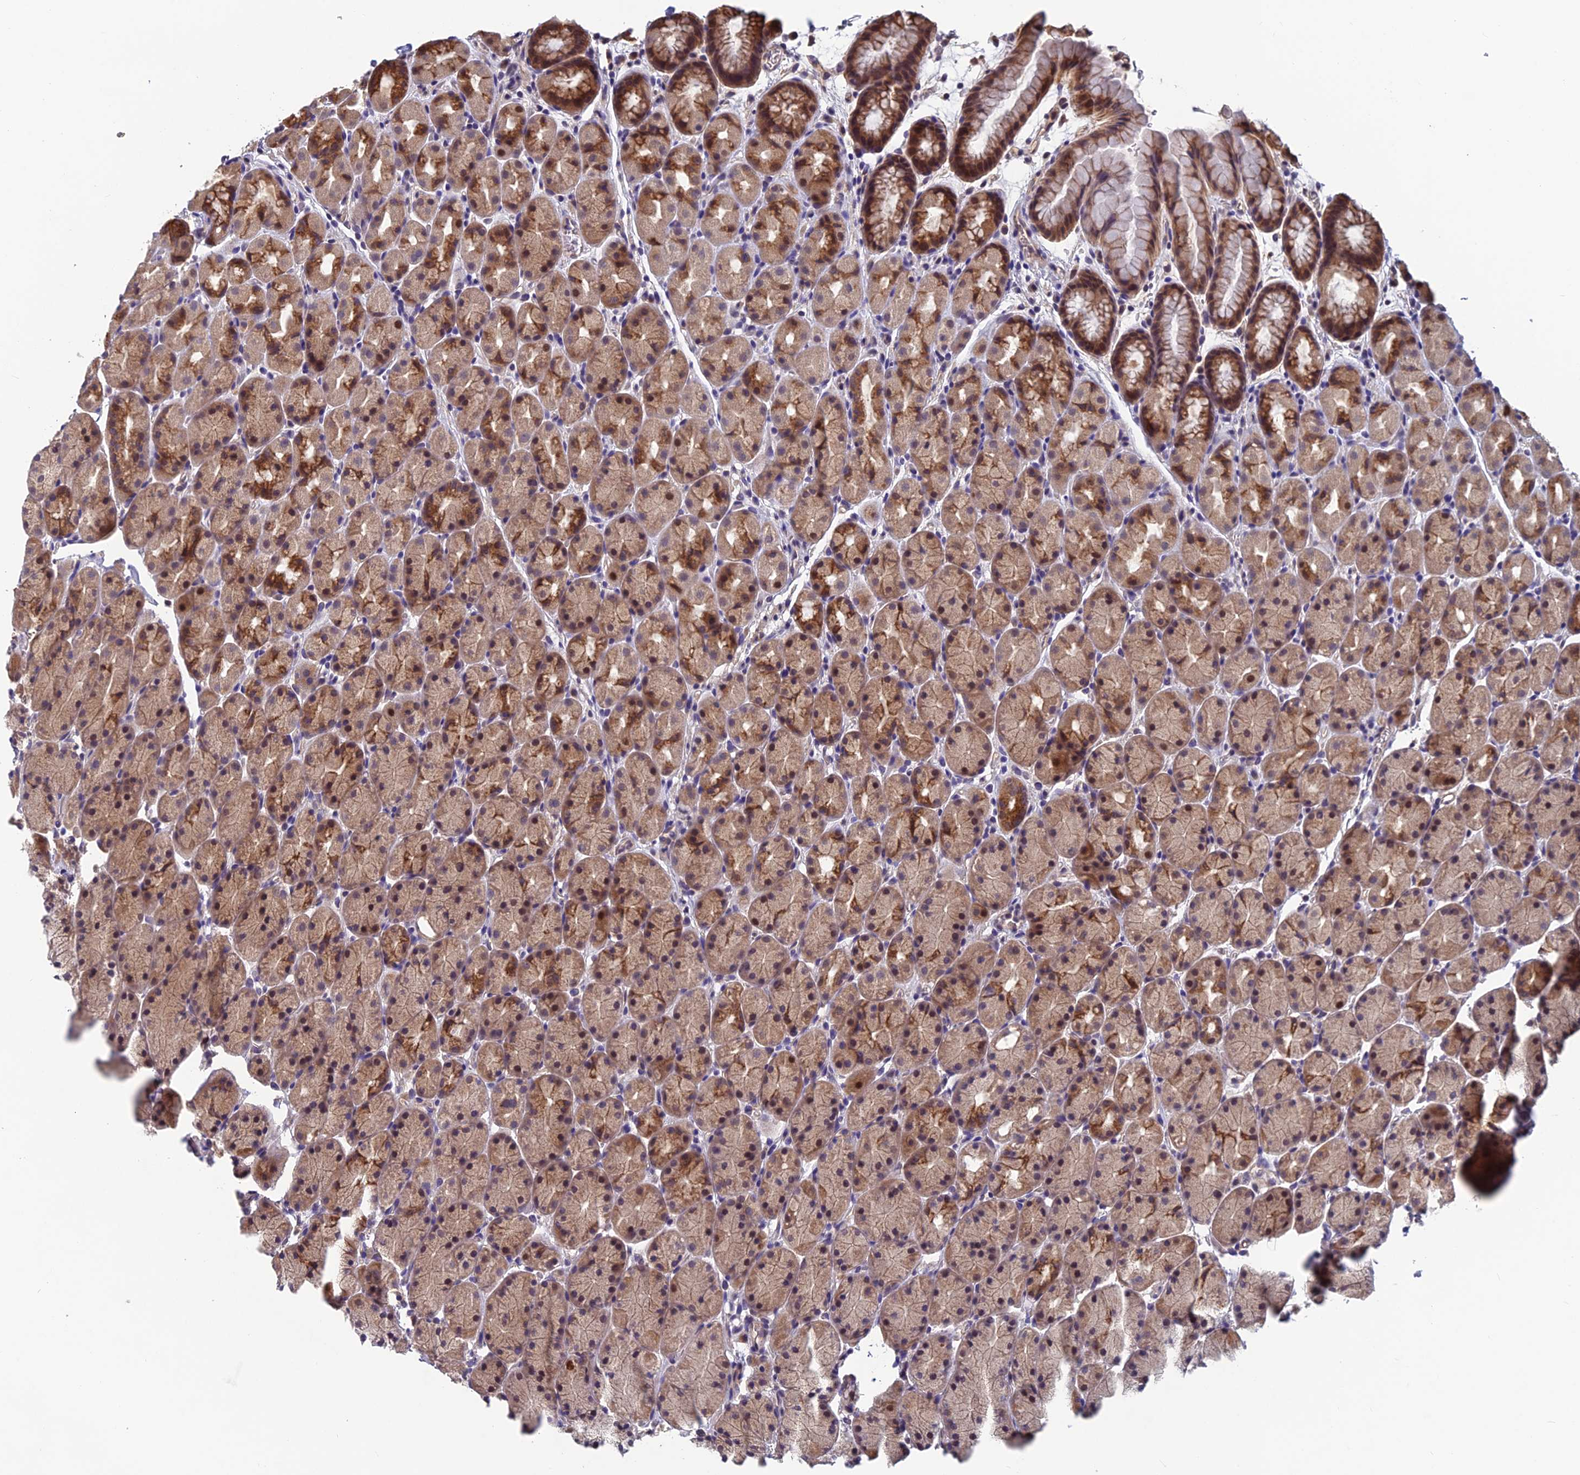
{"staining": {"intensity": "moderate", "quantity": "25%-75%", "location": "cytoplasmic/membranous"}, "tissue": "stomach", "cell_type": "Glandular cells", "image_type": "normal", "snomed": [{"axis": "morphology", "description": "Normal tissue, NOS"}, {"axis": "topography", "description": "Stomach, upper"}, {"axis": "topography", "description": "Stomach"}], "caption": "Brown immunohistochemical staining in unremarkable human stomach exhibits moderate cytoplasmic/membranous staining in about 25%-75% of glandular cells. The protein of interest is stained brown, and the nuclei are stained in blue (DAB (3,3'-diaminobenzidine) IHC with brightfield microscopy, high magnification).", "gene": "HECA", "patient": {"sex": "male", "age": 47}}